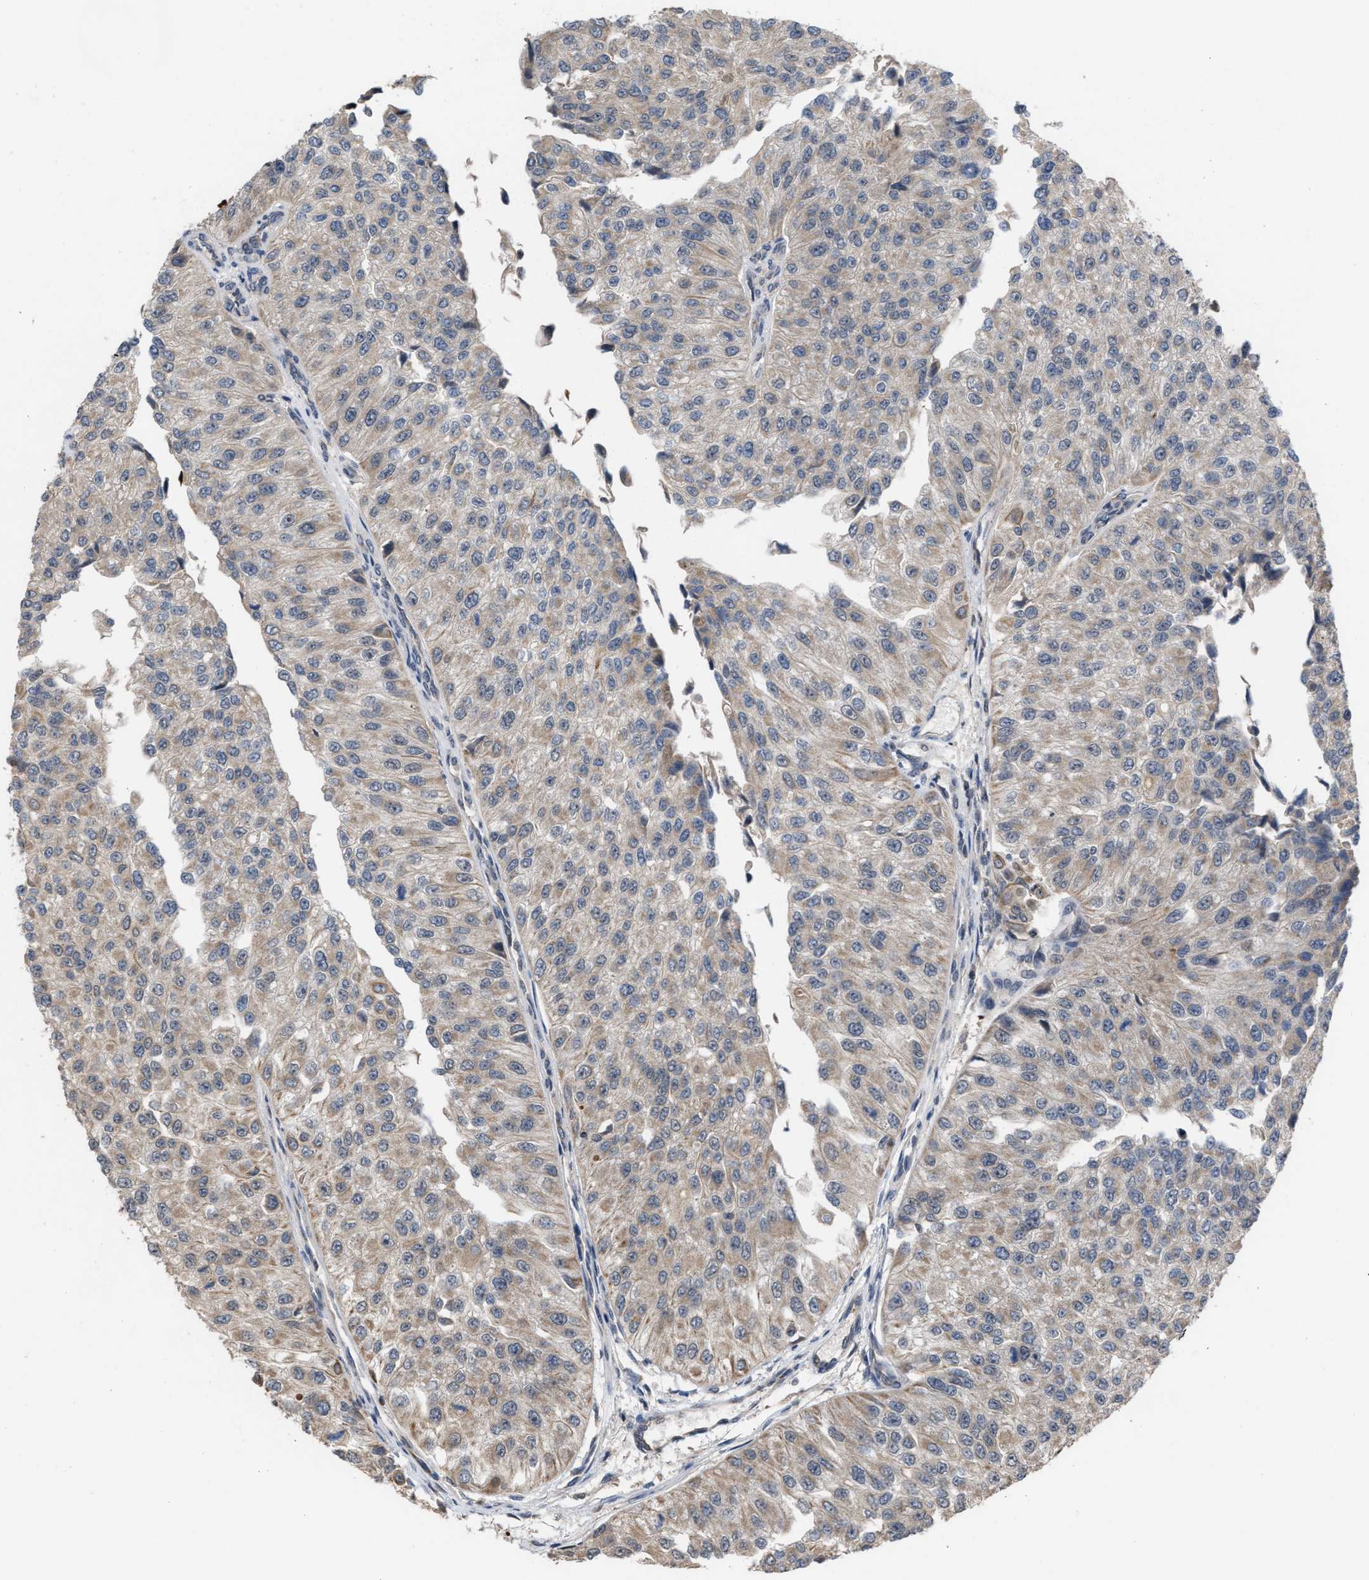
{"staining": {"intensity": "weak", "quantity": "<25%", "location": "cytoplasmic/membranous"}, "tissue": "urothelial cancer", "cell_type": "Tumor cells", "image_type": "cancer", "snomed": [{"axis": "morphology", "description": "Urothelial carcinoma, High grade"}, {"axis": "topography", "description": "Kidney"}, {"axis": "topography", "description": "Urinary bladder"}], "caption": "The micrograph exhibits no staining of tumor cells in high-grade urothelial carcinoma. (Stains: DAB (3,3'-diaminobenzidine) IHC with hematoxylin counter stain, Microscopy: brightfield microscopy at high magnification).", "gene": "C9orf78", "patient": {"sex": "male", "age": 77}}